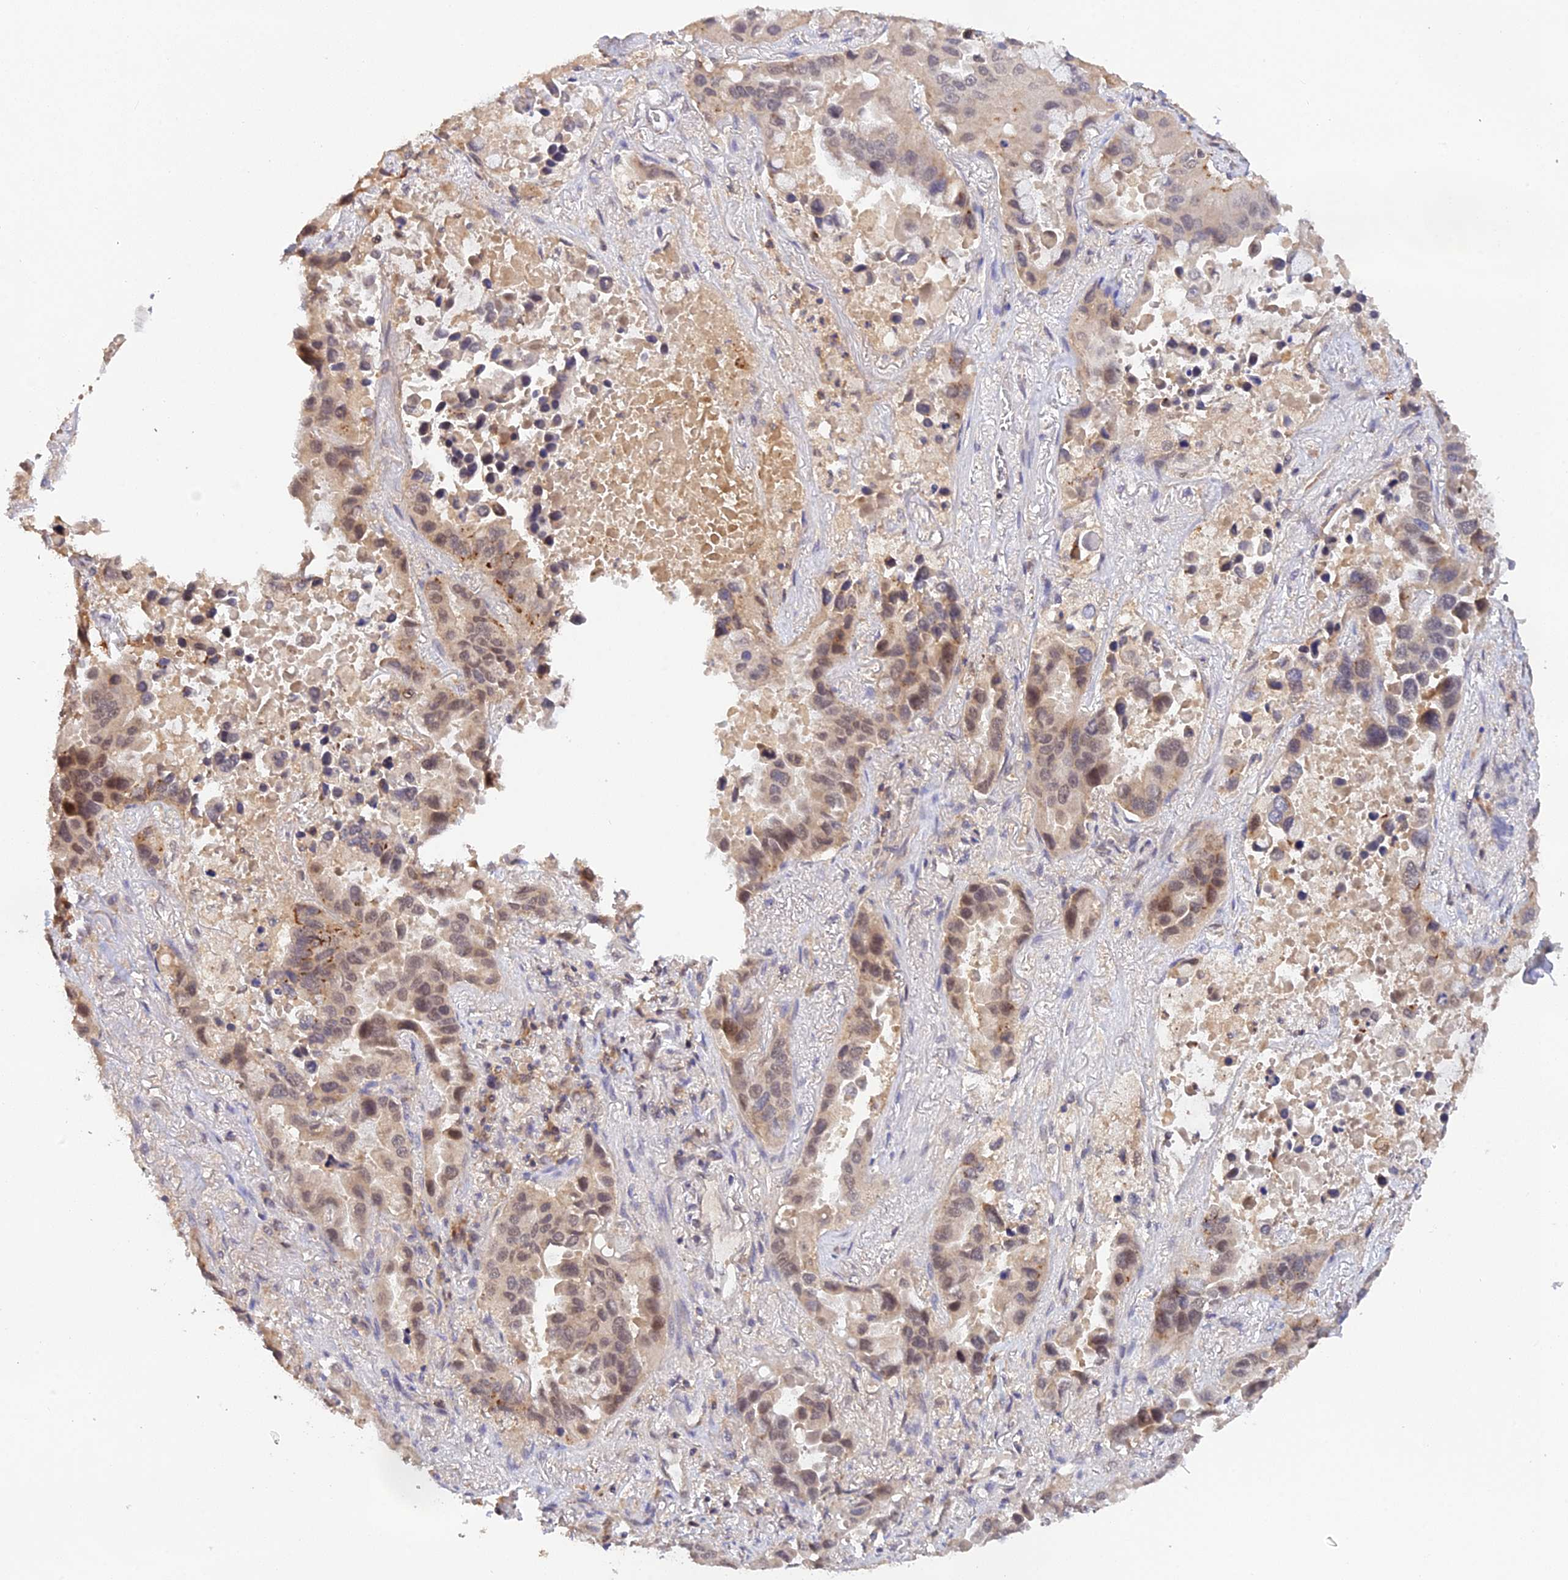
{"staining": {"intensity": "moderate", "quantity": "<25%", "location": "nuclear"}, "tissue": "lung cancer", "cell_type": "Tumor cells", "image_type": "cancer", "snomed": [{"axis": "morphology", "description": "Adenocarcinoma, NOS"}, {"axis": "topography", "description": "Lung"}], "caption": "High-power microscopy captured an immunohistochemistry photomicrograph of lung cancer, revealing moderate nuclear staining in about <25% of tumor cells.", "gene": "ZNF436", "patient": {"sex": "male", "age": 64}}